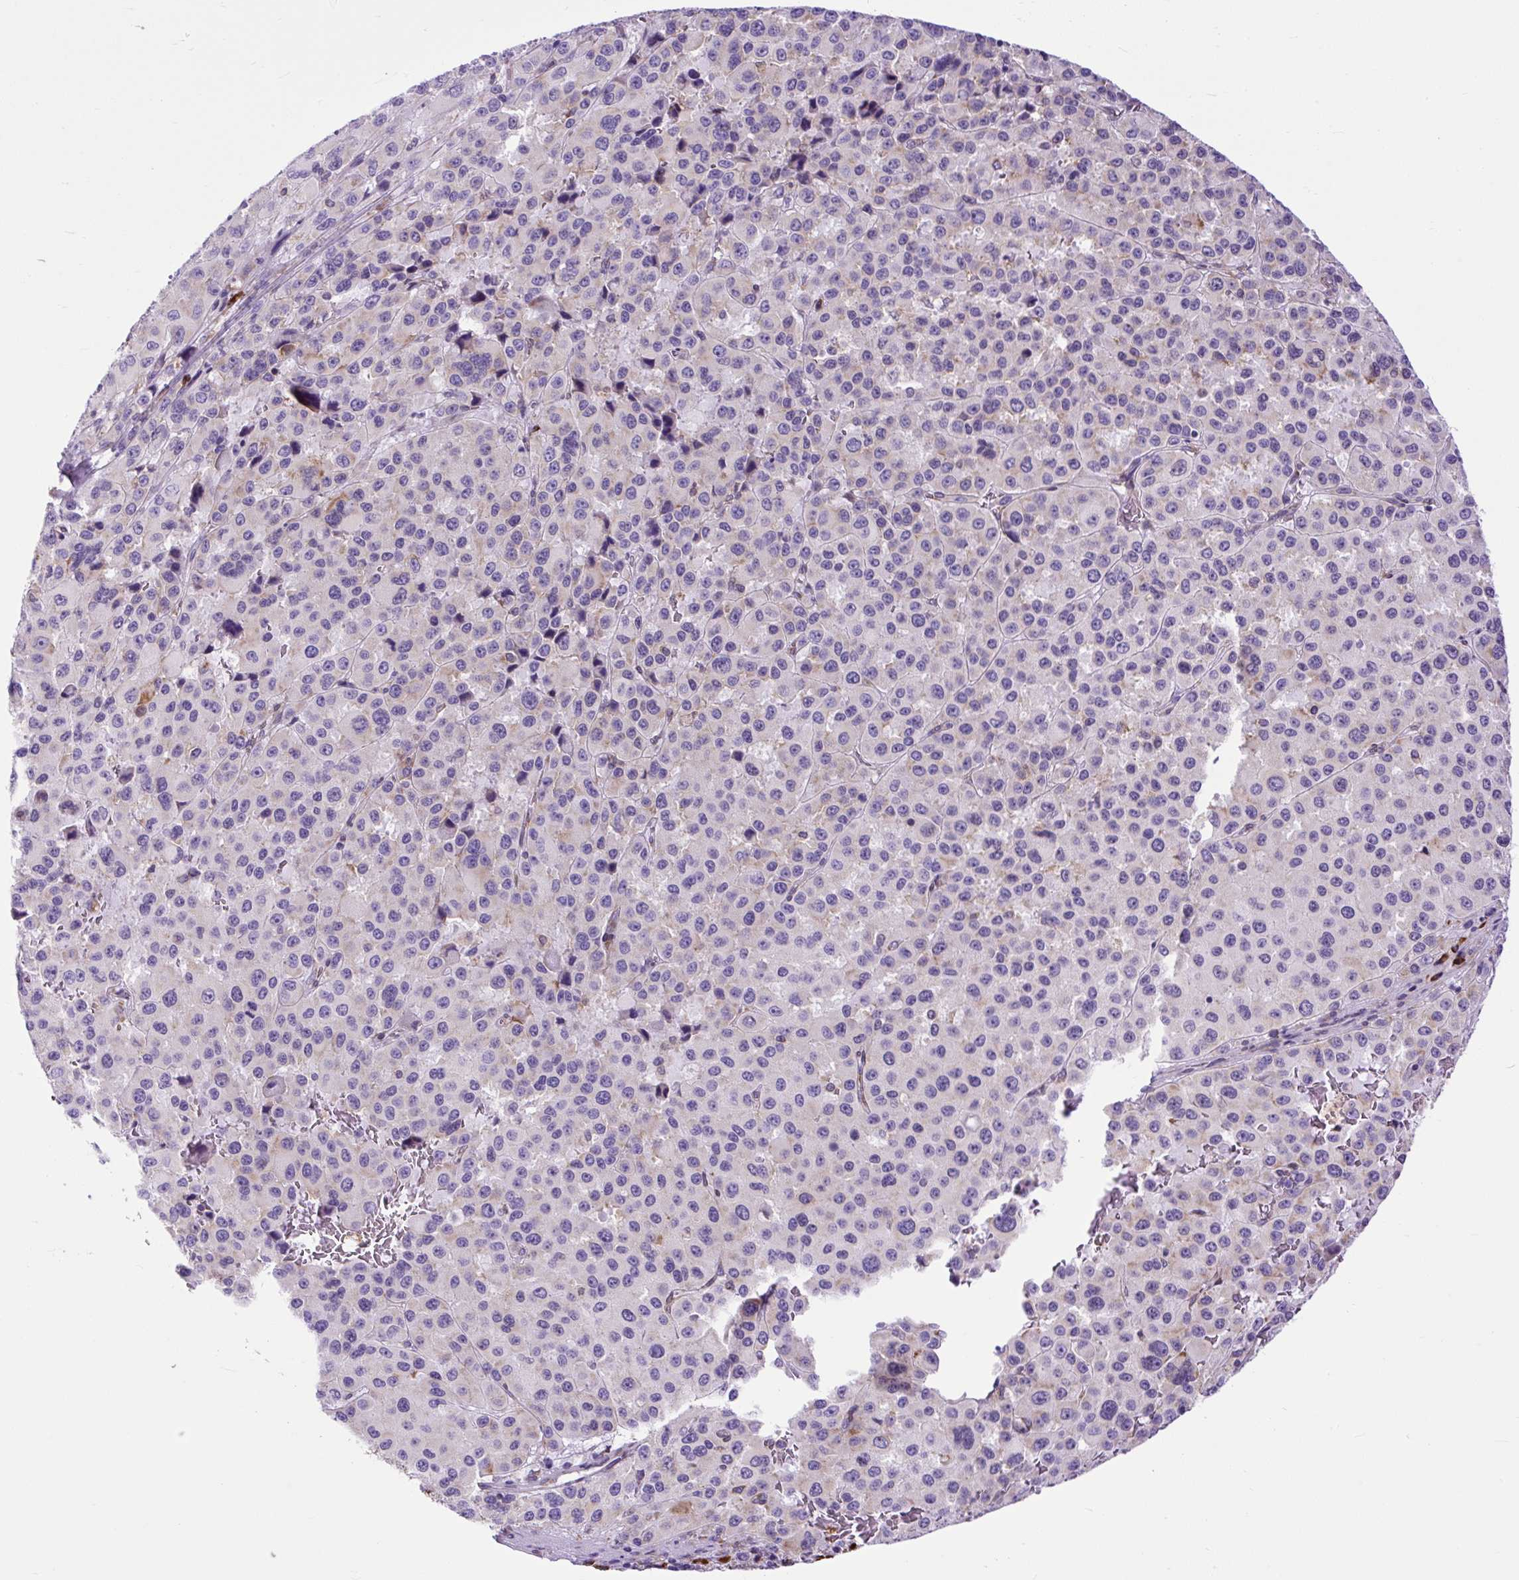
{"staining": {"intensity": "weak", "quantity": "<25%", "location": "cytoplasmic/membranous"}, "tissue": "melanoma", "cell_type": "Tumor cells", "image_type": "cancer", "snomed": [{"axis": "morphology", "description": "Malignant melanoma, Metastatic site"}, {"axis": "topography", "description": "Lymph node"}], "caption": "Immunohistochemistry (IHC) micrograph of malignant melanoma (metastatic site) stained for a protein (brown), which displays no positivity in tumor cells.", "gene": "DDOST", "patient": {"sex": "female", "age": 65}}